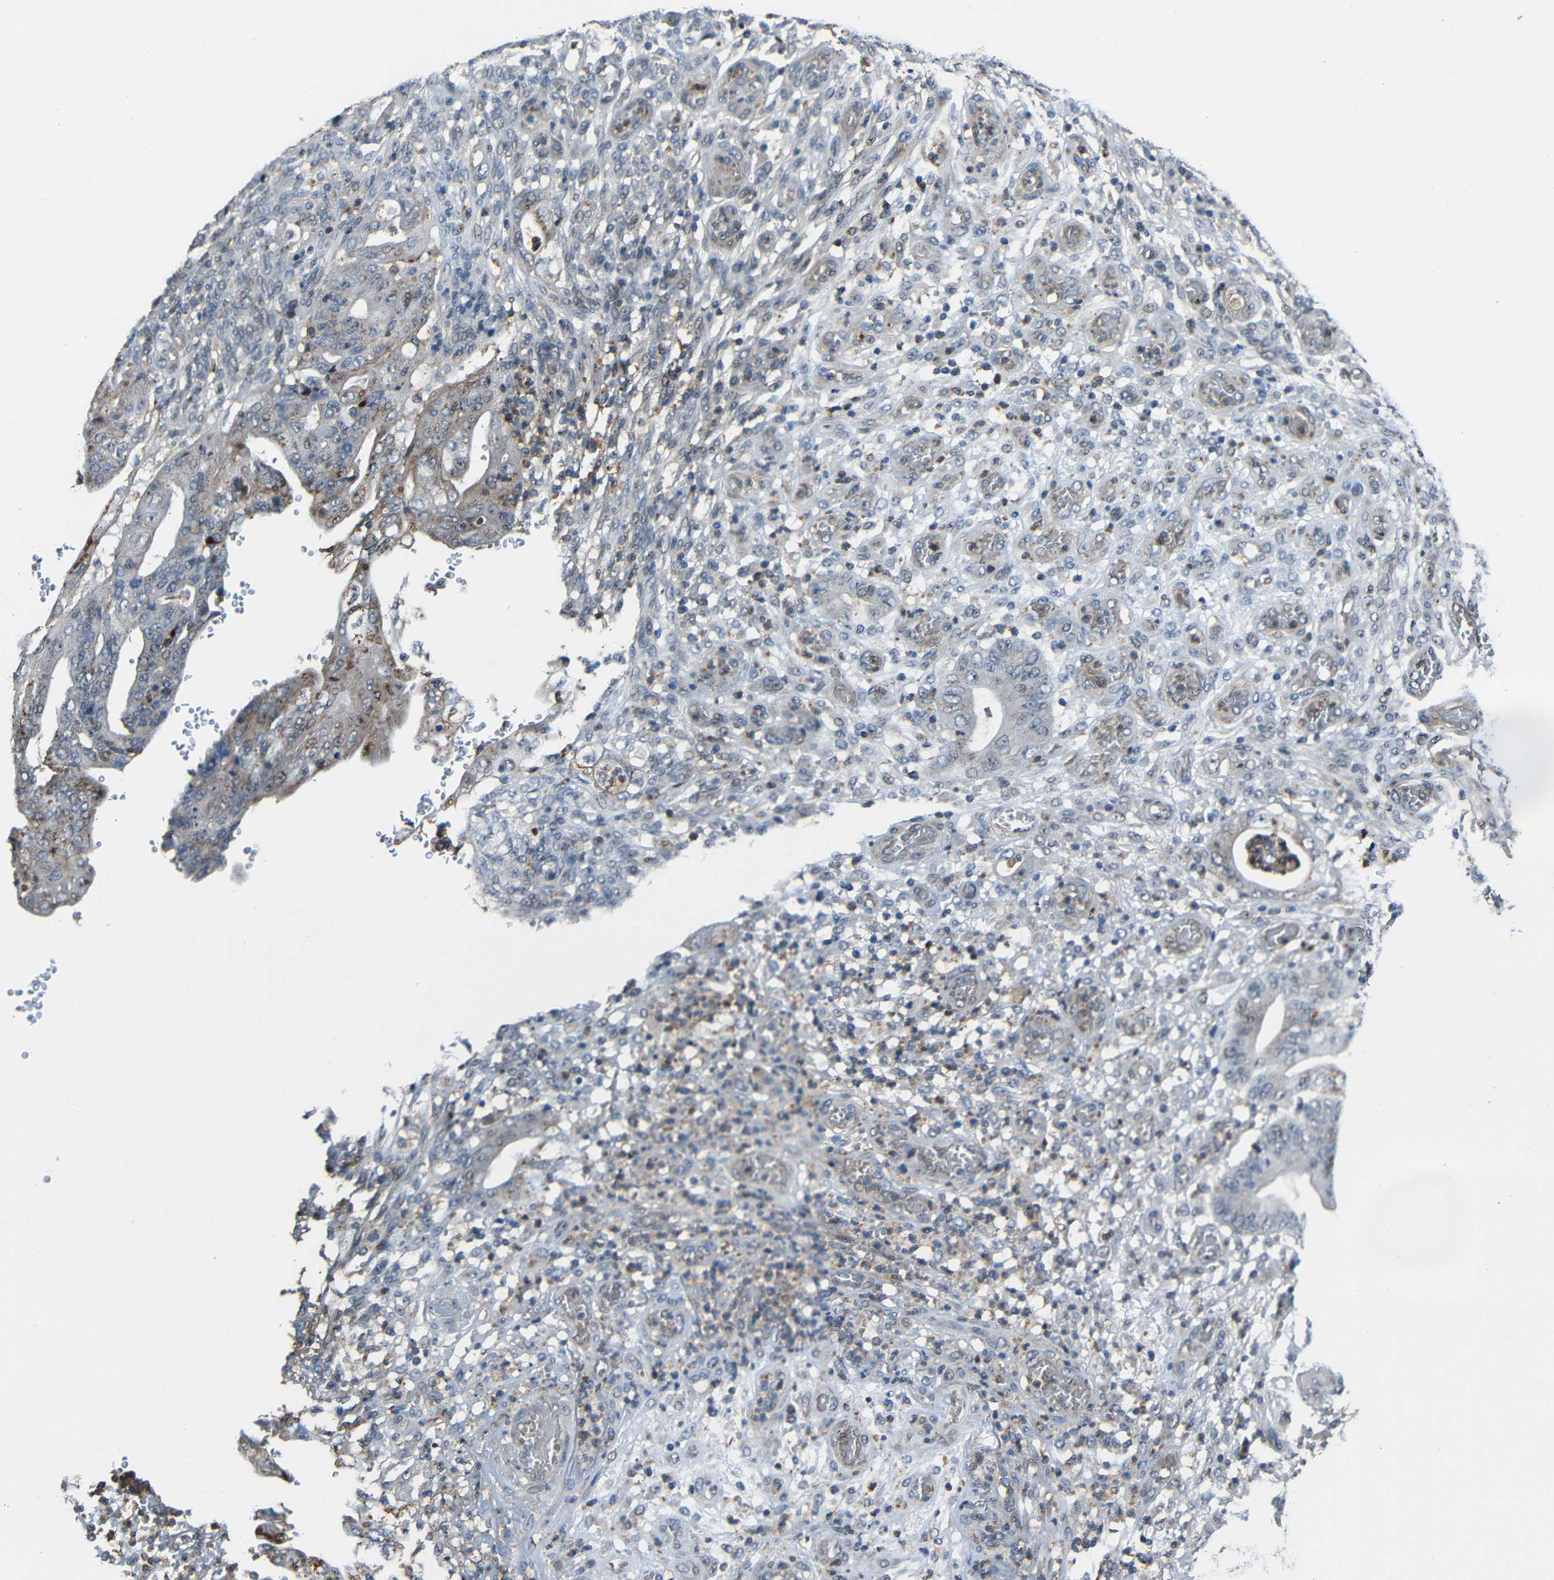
{"staining": {"intensity": "moderate", "quantity": "25%-75%", "location": "cytoplasmic/membranous"}, "tissue": "stomach cancer", "cell_type": "Tumor cells", "image_type": "cancer", "snomed": [{"axis": "morphology", "description": "Adenocarcinoma, NOS"}, {"axis": "topography", "description": "Stomach"}], "caption": "A high-resolution micrograph shows IHC staining of stomach cancer, which shows moderate cytoplasmic/membranous staining in about 25%-75% of tumor cells. (brown staining indicates protein expression, while blue staining denotes nuclei).", "gene": "DNAJC5", "patient": {"sex": "female", "age": 73}}